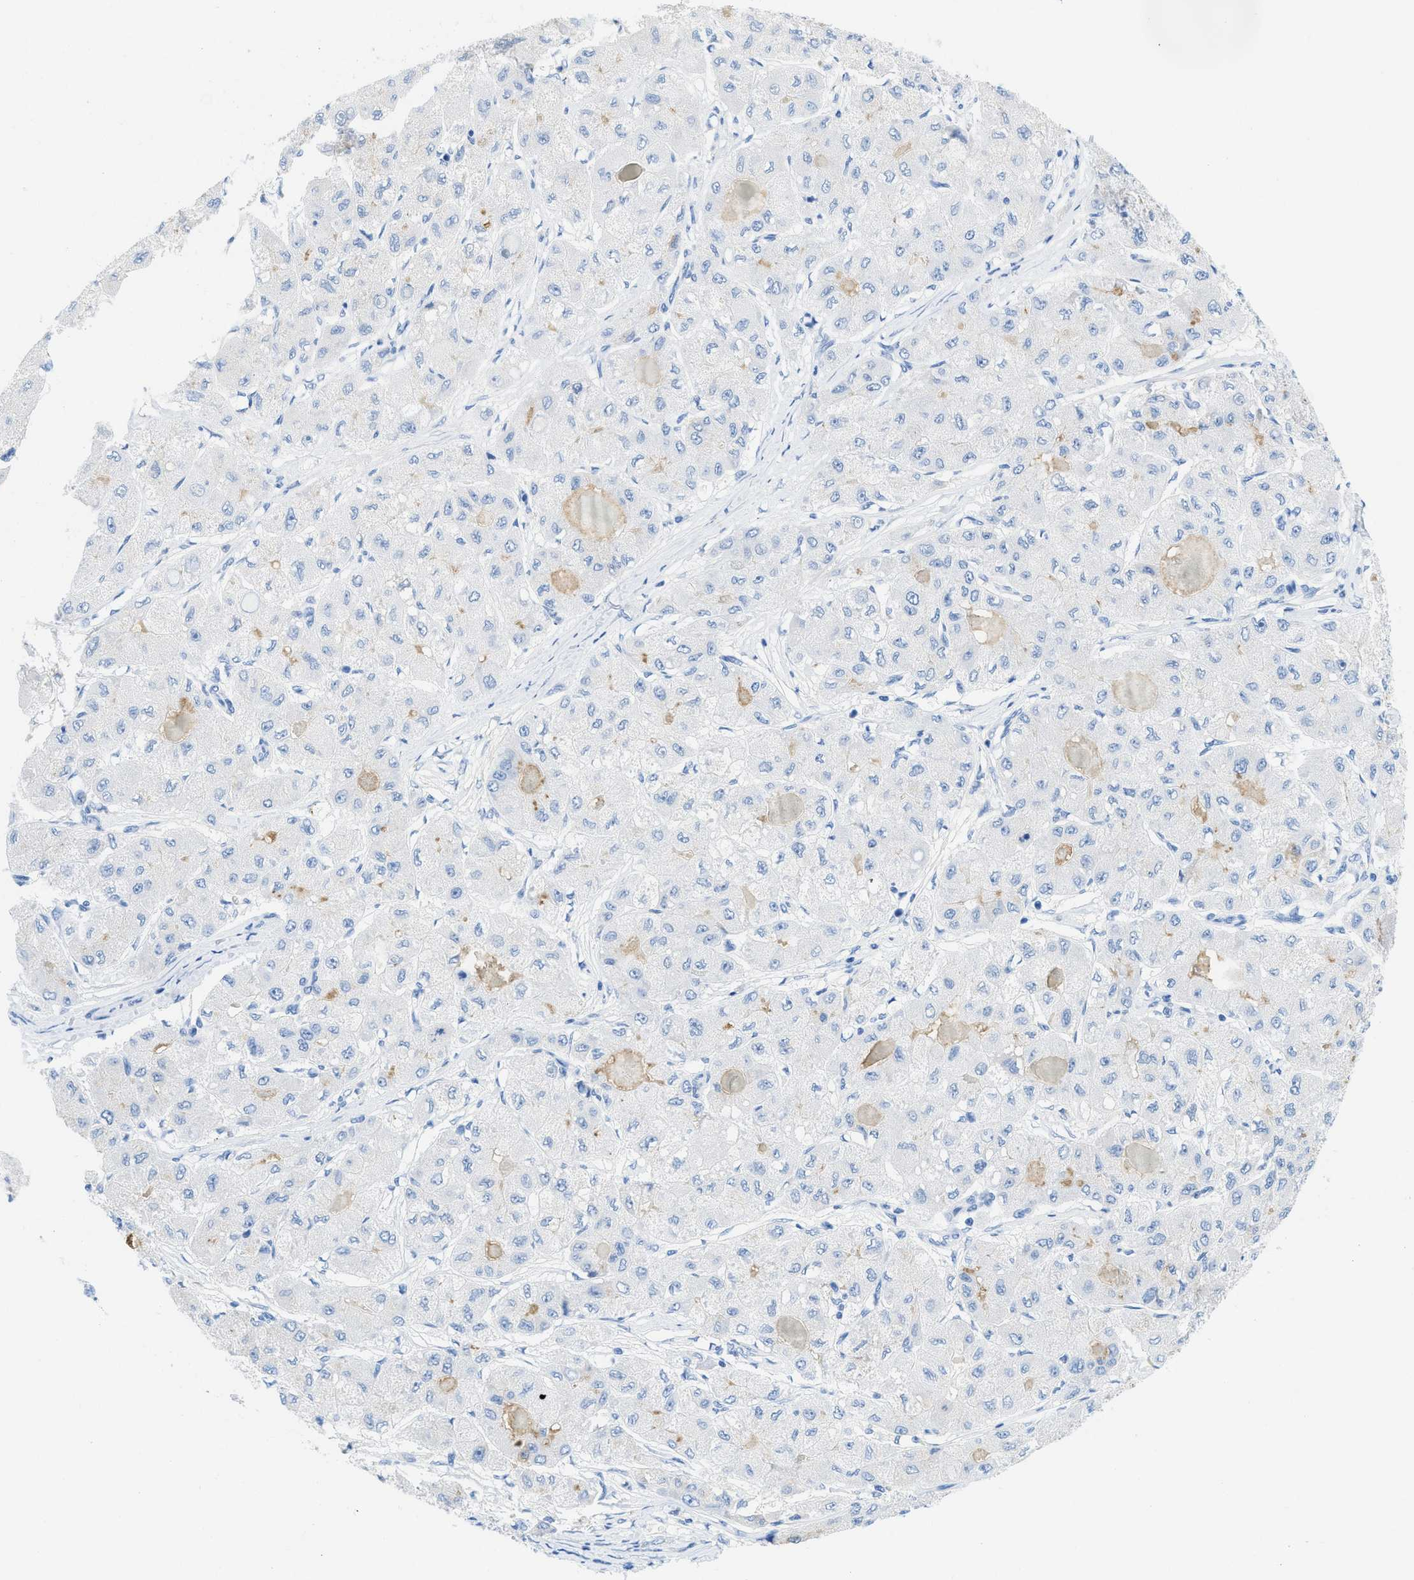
{"staining": {"intensity": "negative", "quantity": "none", "location": "none"}, "tissue": "liver cancer", "cell_type": "Tumor cells", "image_type": "cancer", "snomed": [{"axis": "morphology", "description": "Carcinoma, Hepatocellular, NOS"}, {"axis": "topography", "description": "Liver"}], "caption": "A histopathology image of human liver cancer is negative for staining in tumor cells. (Brightfield microscopy of DAB immunohistochemistry at high magnification).", "gene": "COL3A1", "patient": {"sex": "male", "age": 80}}